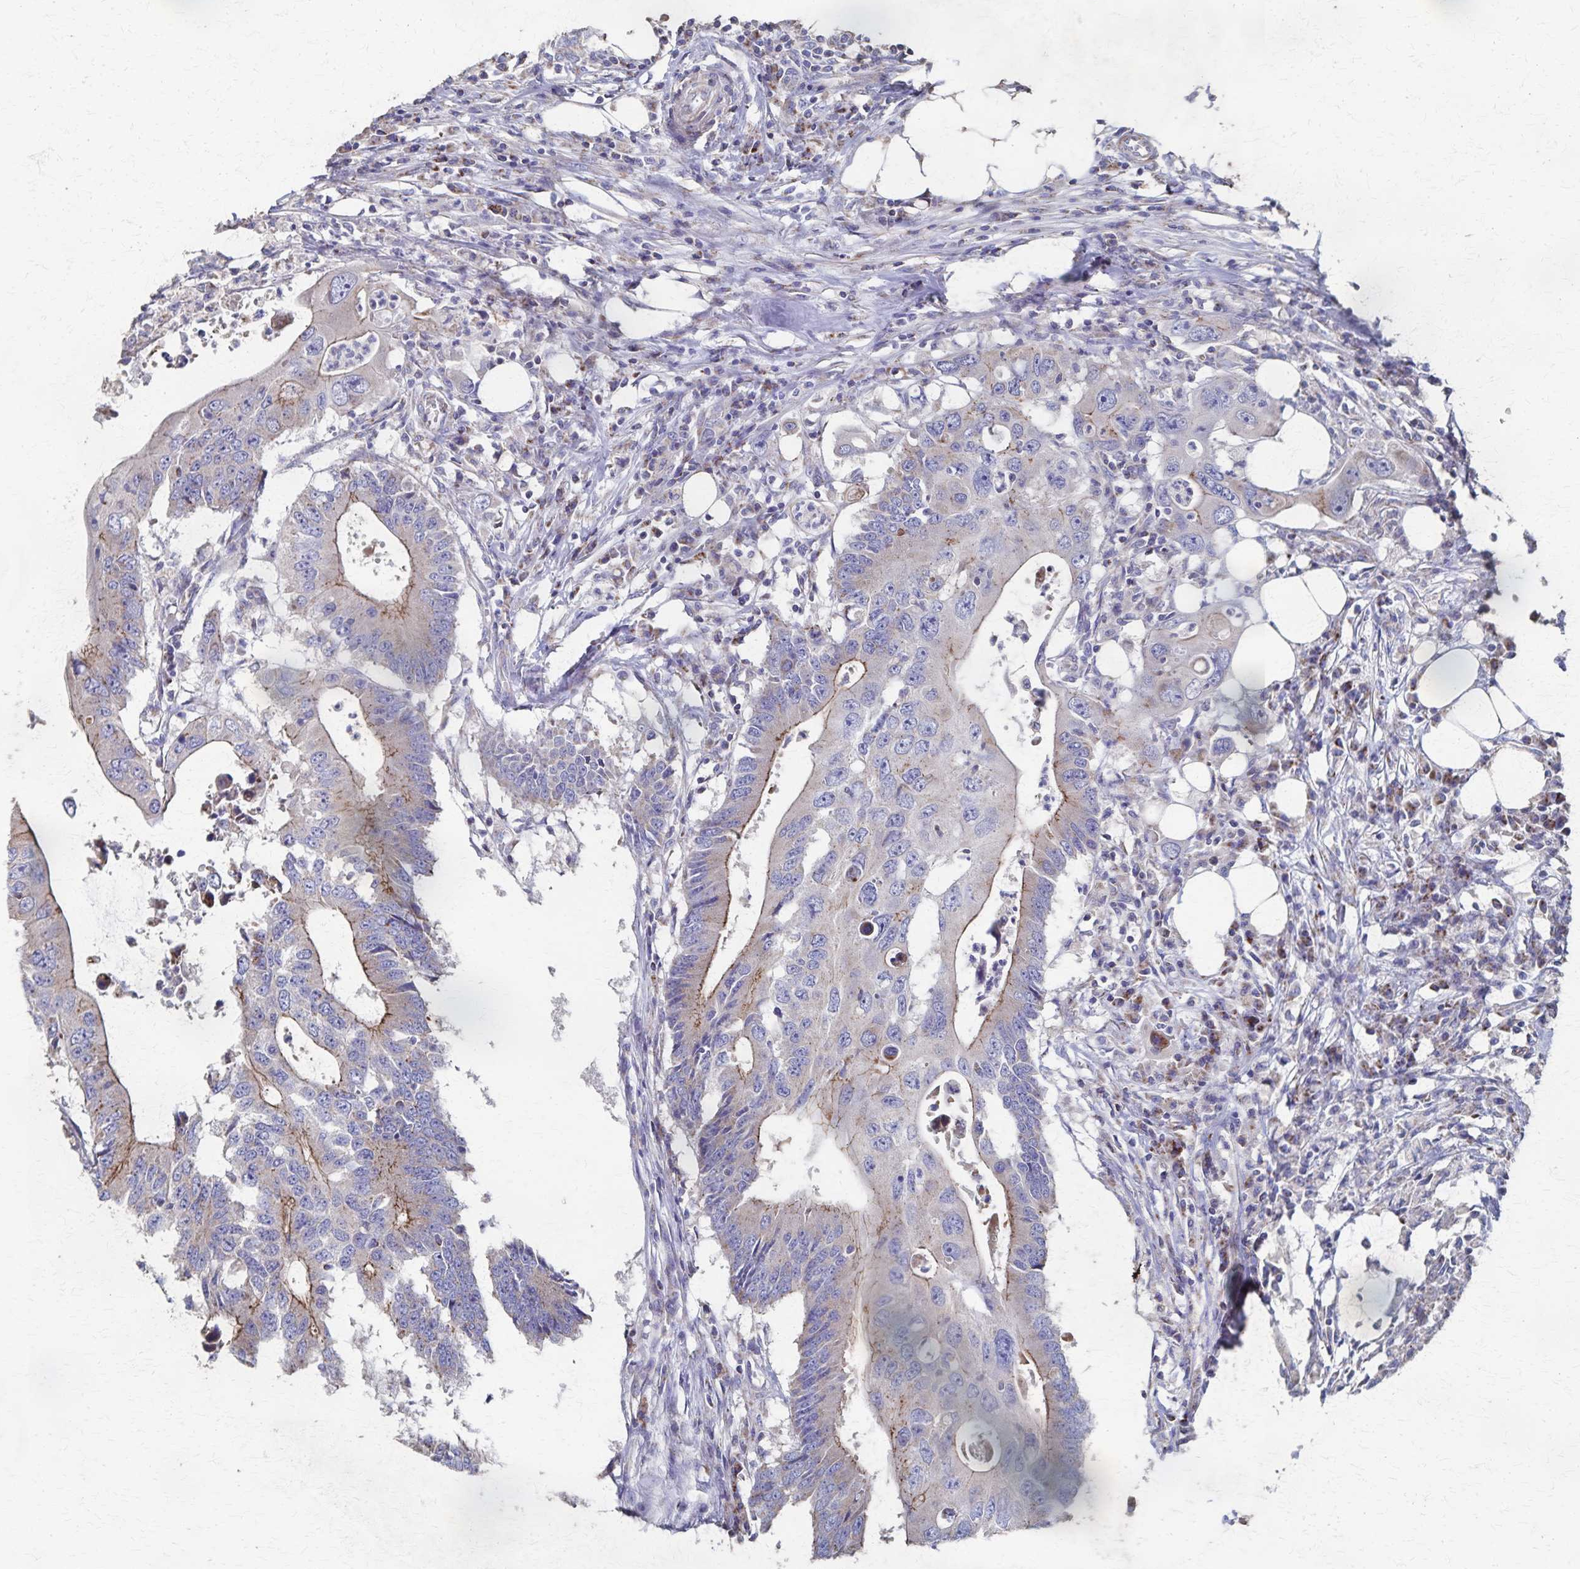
{"staining": {"intensity": "moderate", "quantity": "25%-75%", "location": "cytoplasmic/membranous"}, "tissue": "colorectal cancer", "cell_type": "Tumor cells", "image_type": "cancer", "snomed": [{"axis": "morphology", "description": "Adenocarcinoma, NOS"}, {"axis": "topography", "description": "Colon"}], "caption": "Human colorectal adenocarcinoma stained for a protein (brown) shows moderate cytoplasmic/membranous positive staining in about 25%-75% of tumor cells.", "gene": "PGAP2", "patient": {"sex": "male", "age": 71}}